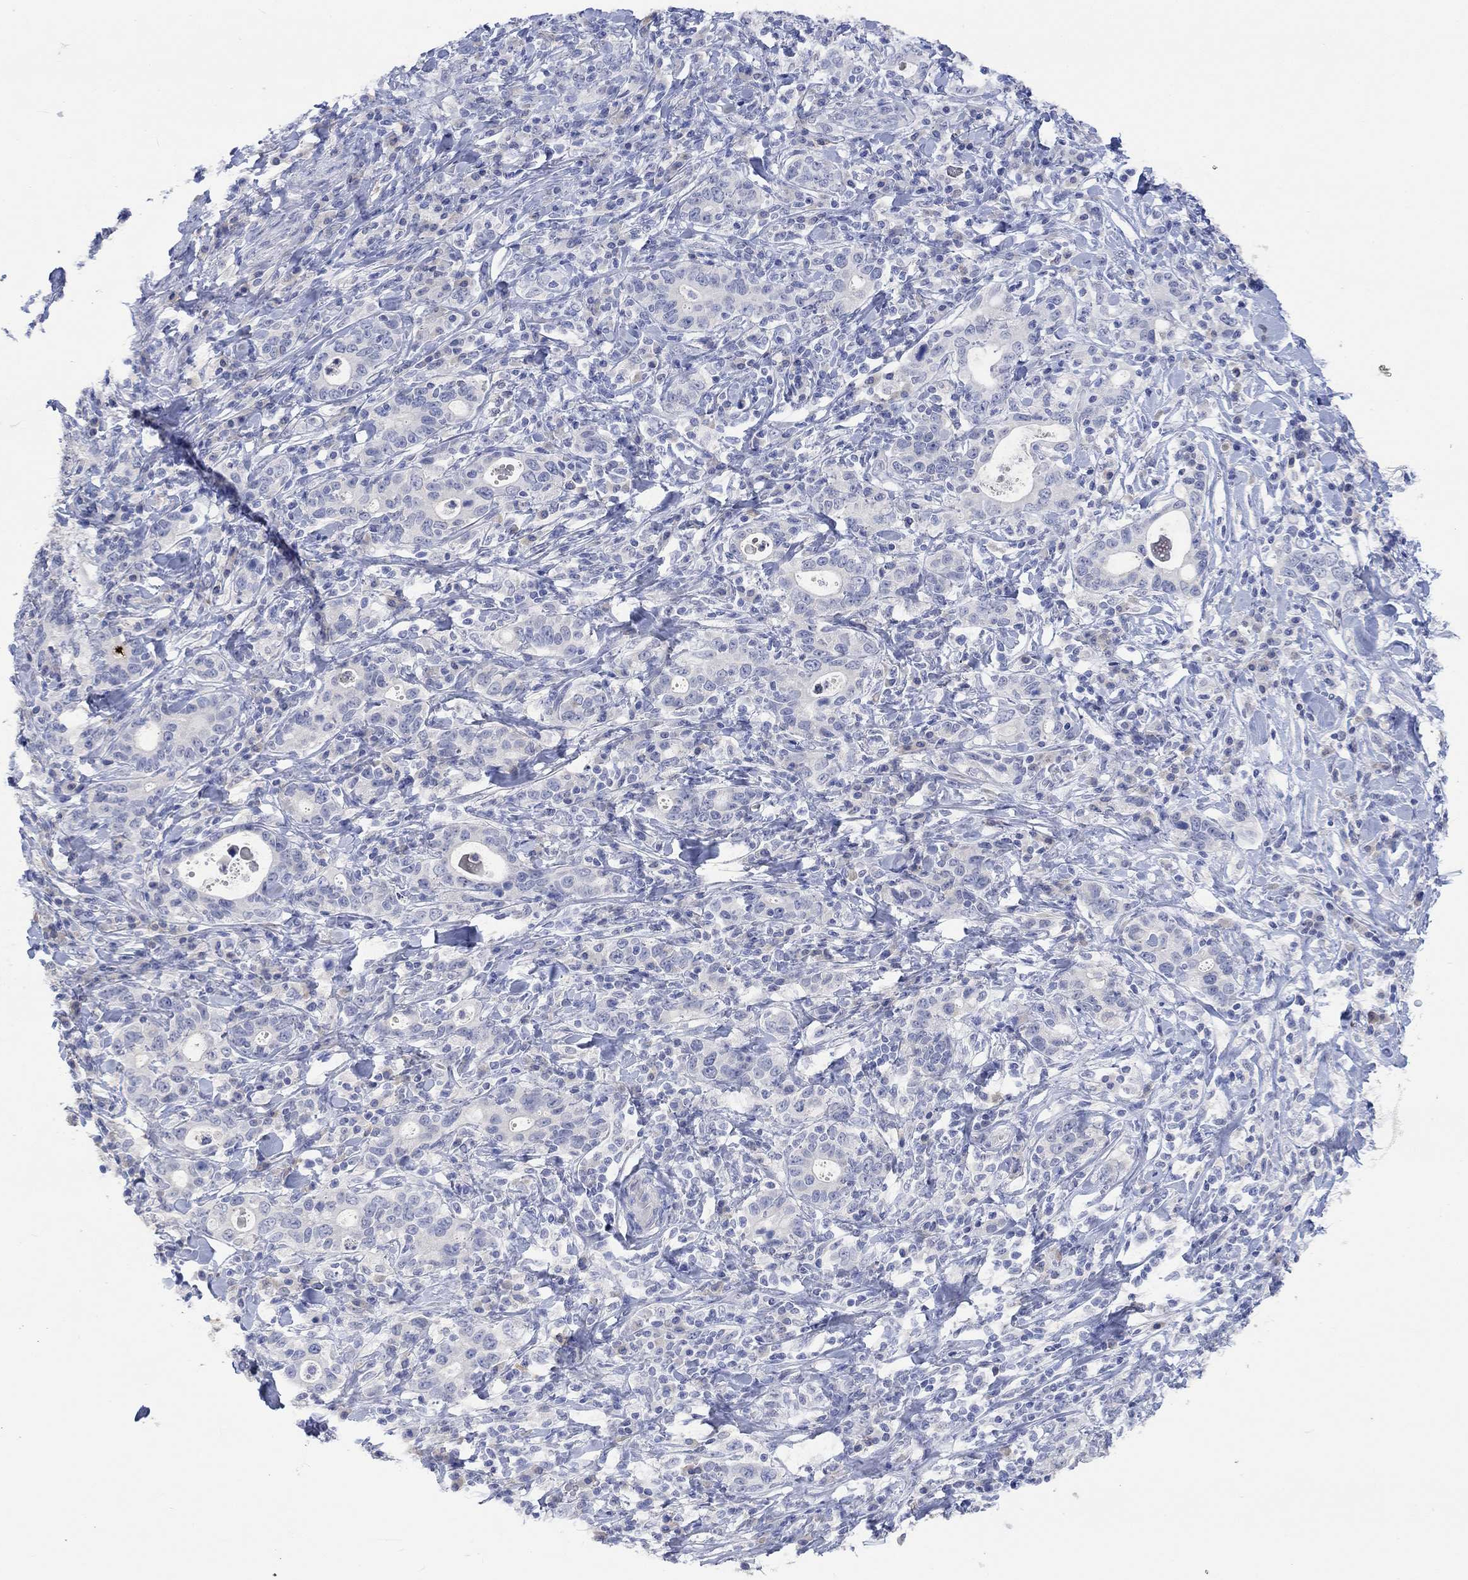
{"staining": {"intensity": "negative", "quantity": "none", "location": "none"}, "tissue": "stomach cancer", "cell_type": "Tumor cells", "image_type": "cancer", "snomed": [{"axis": "morphology", "description": "Adenocarcinoma, NOS"}, {"axis": "topography", "description": "Stomach"}], "caption": "Immunohistochemistry (IHC) micrograph of stomach cancer (adenocarcinoma) stained for a protein (brown), which shows no positivity in tumor cells. Brightfield microscopy of IHC stained with DAB (brown) and hematoxylin (blue), captured at high magnification.", "gene": "DLK1", "patient": {"sex": "male", "age": 79}}